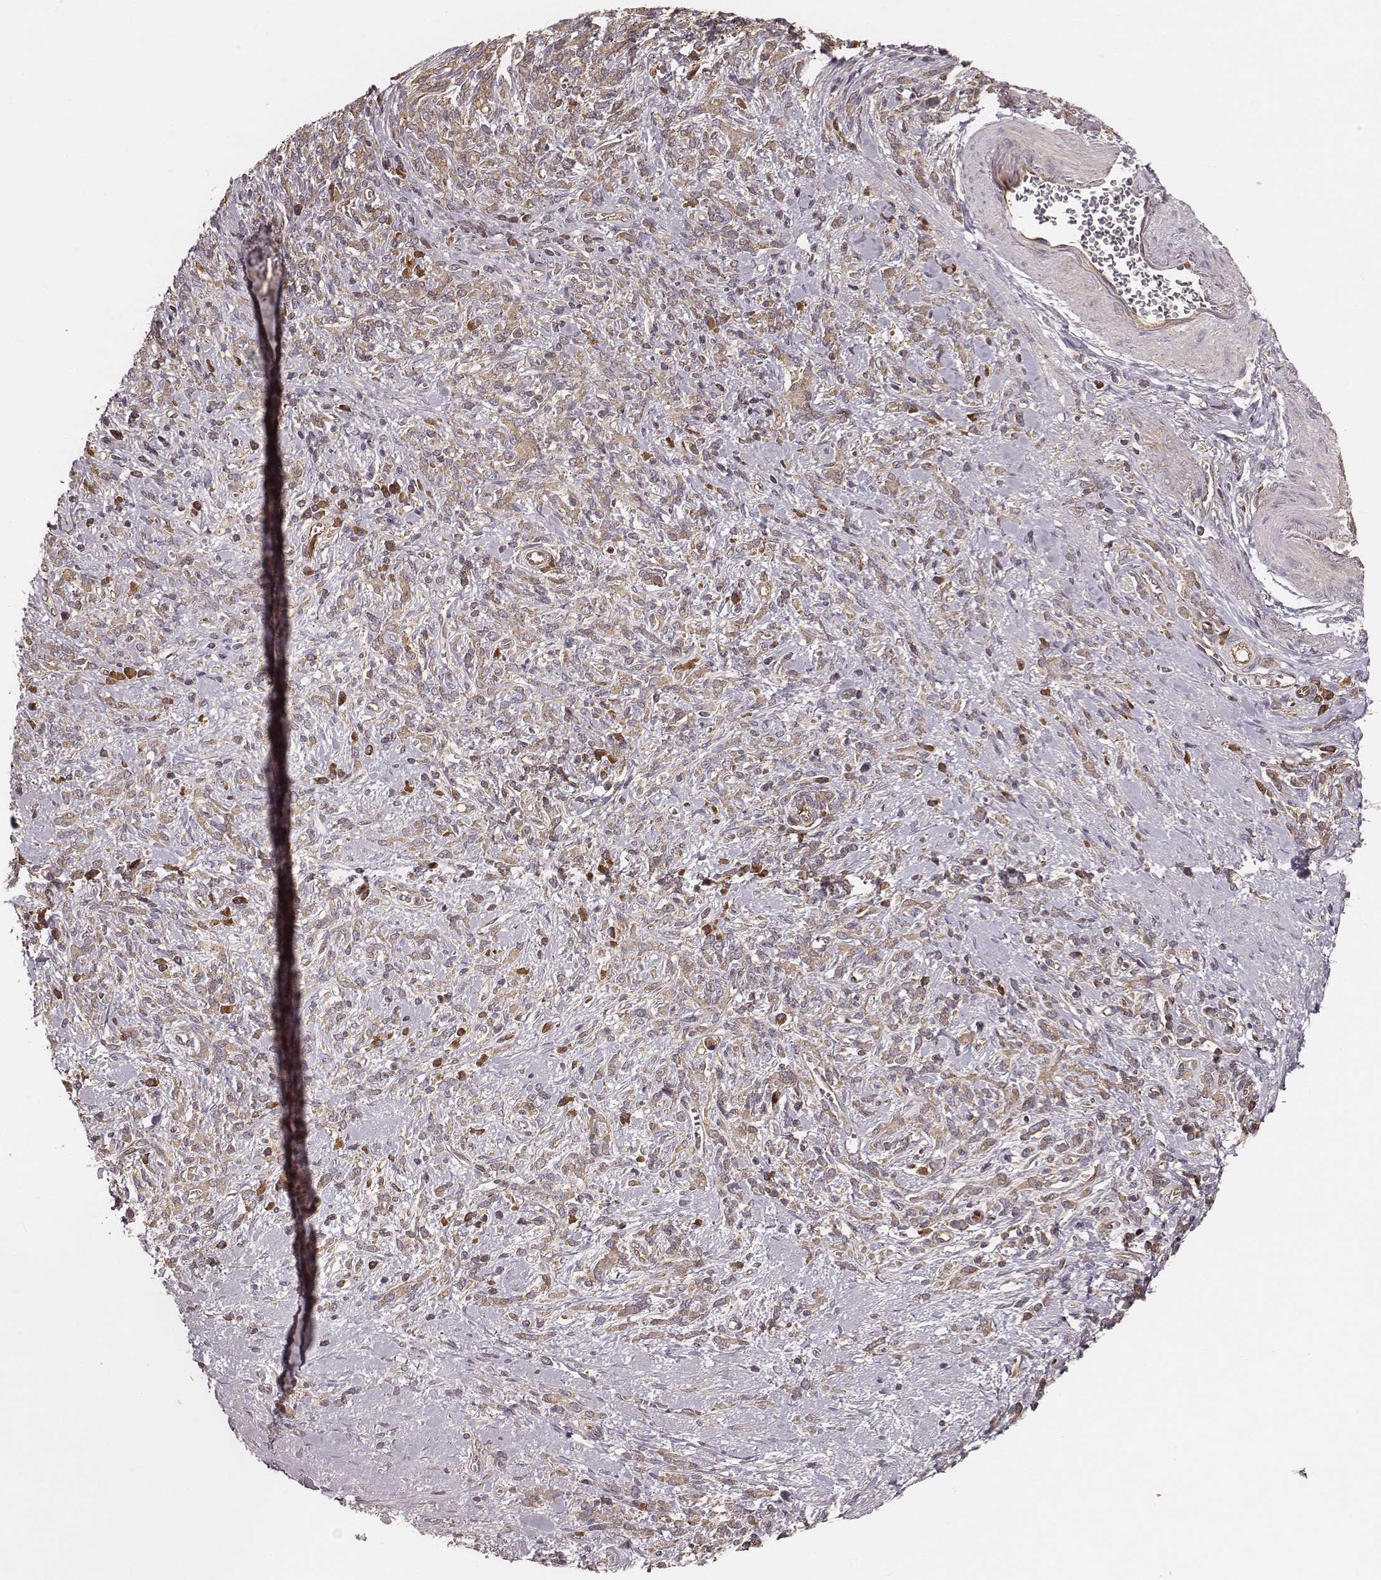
{"staining": {"intensity": "moderate", "quantity": ">75%", "location": "cytoplasmic/membranous"}, "tissue": "stomach cancer", "cell_type": "Tumor cells", "image_type": "cancer", "snomed": [{"axis": "morphology", "description": "Adenocarcinoma, NOS"}, {"axis": "topography", "description": "Stomach"}], "caption": "Protein expression analysis of stomach adenocarcinoma demonstrates moderate cytoplasmic/membranous positivity in approximately >75% of tumor cells. Immunohistochemistry stains the protein of interest in brown and the nuclei are stained blue.", "gene": "CARS1", "patient": {"sex": "female", "age": 57}}